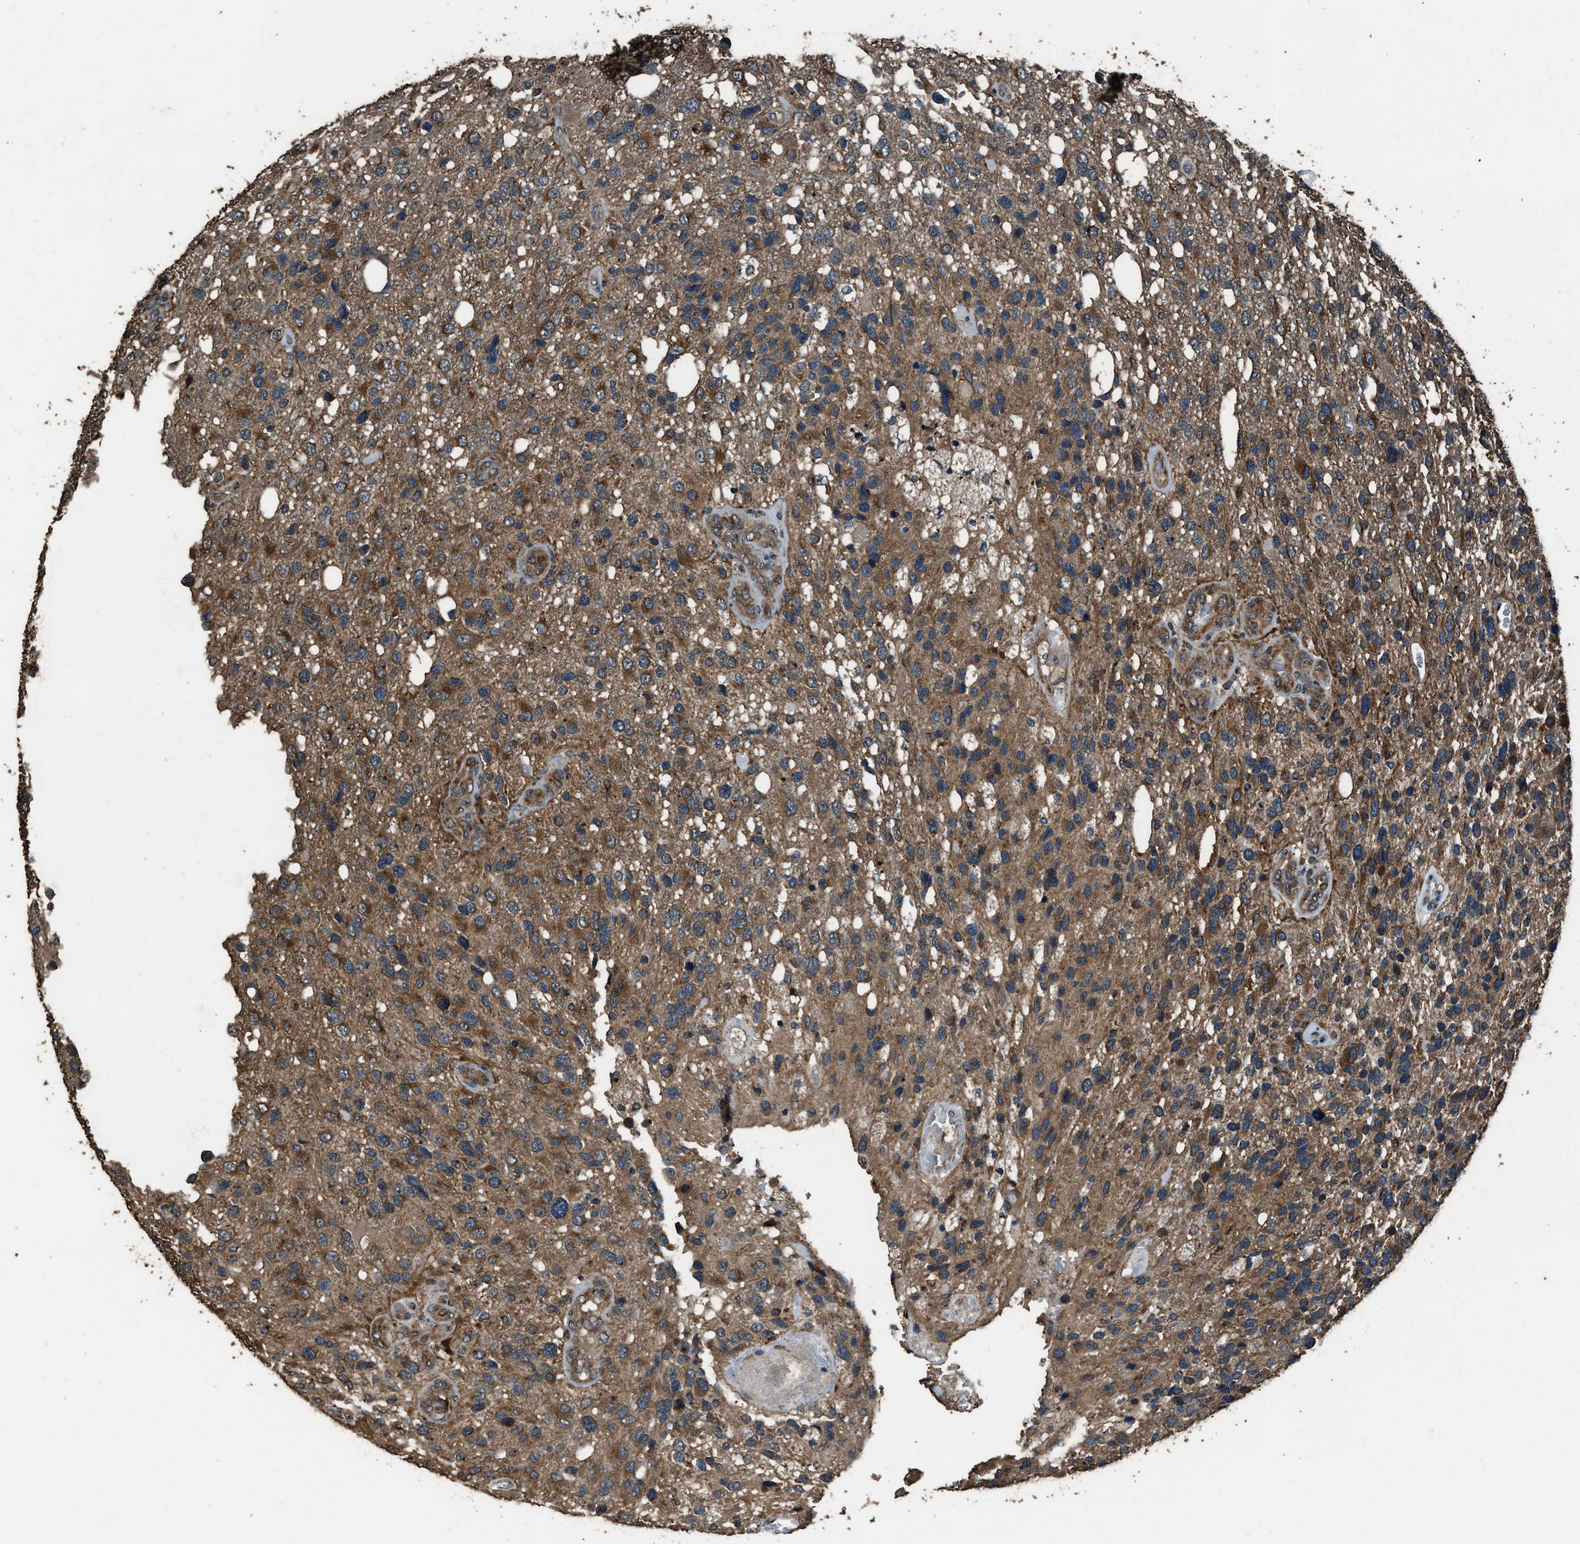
{"staining": {"intensity": "moderate", "quantity": ">75%", "location": "cytoplasmic/membranous"}, "tissue": "glioma", "cell_type": "Tumor cells", "image_type": "cancer", "snomed": [{"axis": "morphology", "description": "Glioma, malignant, High grade"}, {"axis": "topography", "description": "Brain"}], "caption": "Malignant high-grade glioma stained with a protein marker exhibits moderate staining in tumor cells.", "gene": "SLC38A10", "patient": {"sex": "female", "age": 58}}